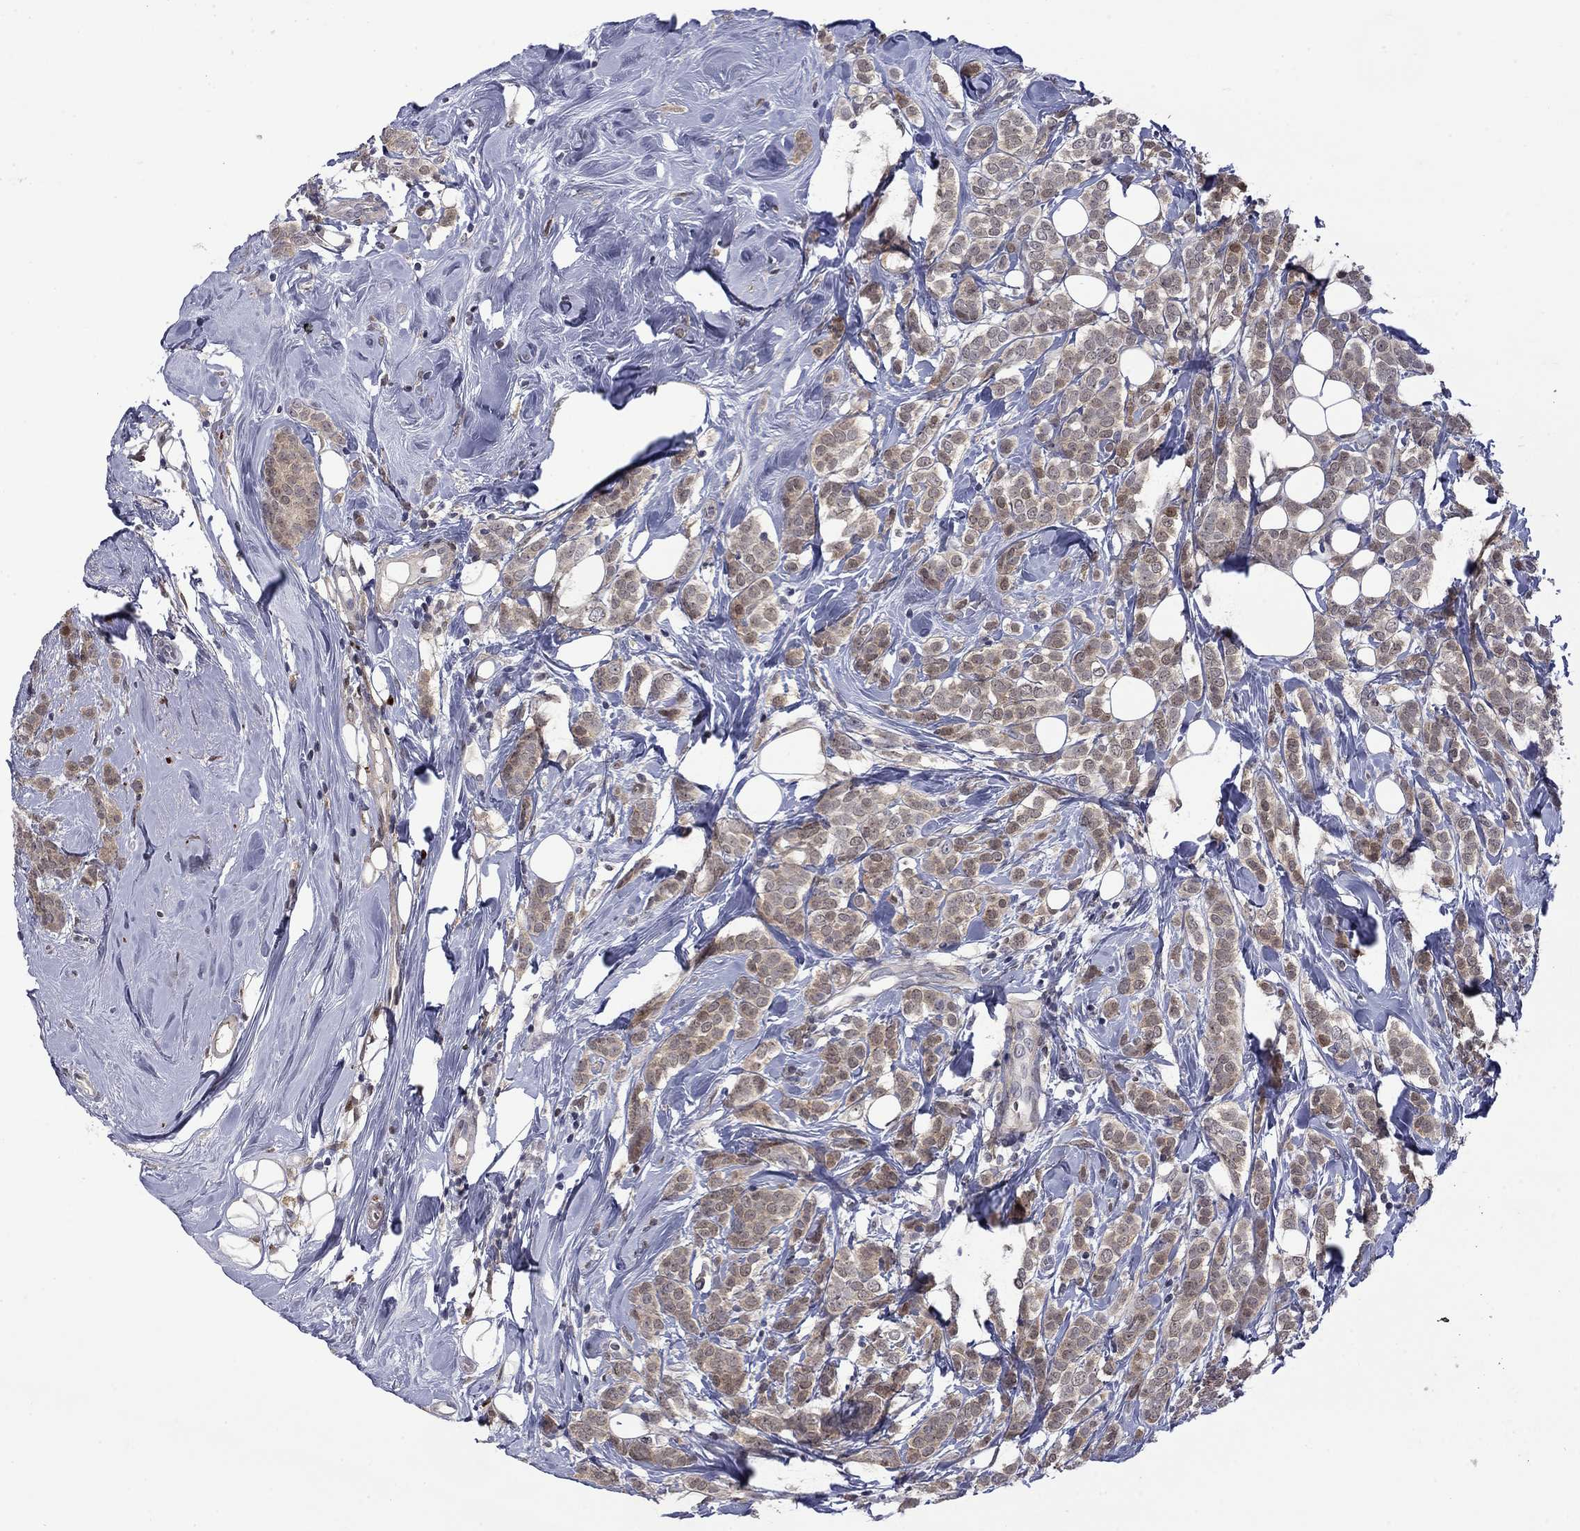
{"staining": {"intensity": "moderate", "quantity": "25%-75%", "location": "cytoplasmic/membranous"}, "tissue": "breast cancer", "cell_type": "Tumor cells", "image_type": "cancer", "snomed": [{"axis": "morphology", "description": "Lobular carcinoma"}, {"axis": "topography", "description": "Breast"}], "caption": "Tumor cells exhibit medium levels of moderate cytoplasmic/membranous positivity in about 25%-75% of cells in human lobular carcinoma (breast).", "gene": "CBR1", "patient": {"sex": "female", "age": 49}}